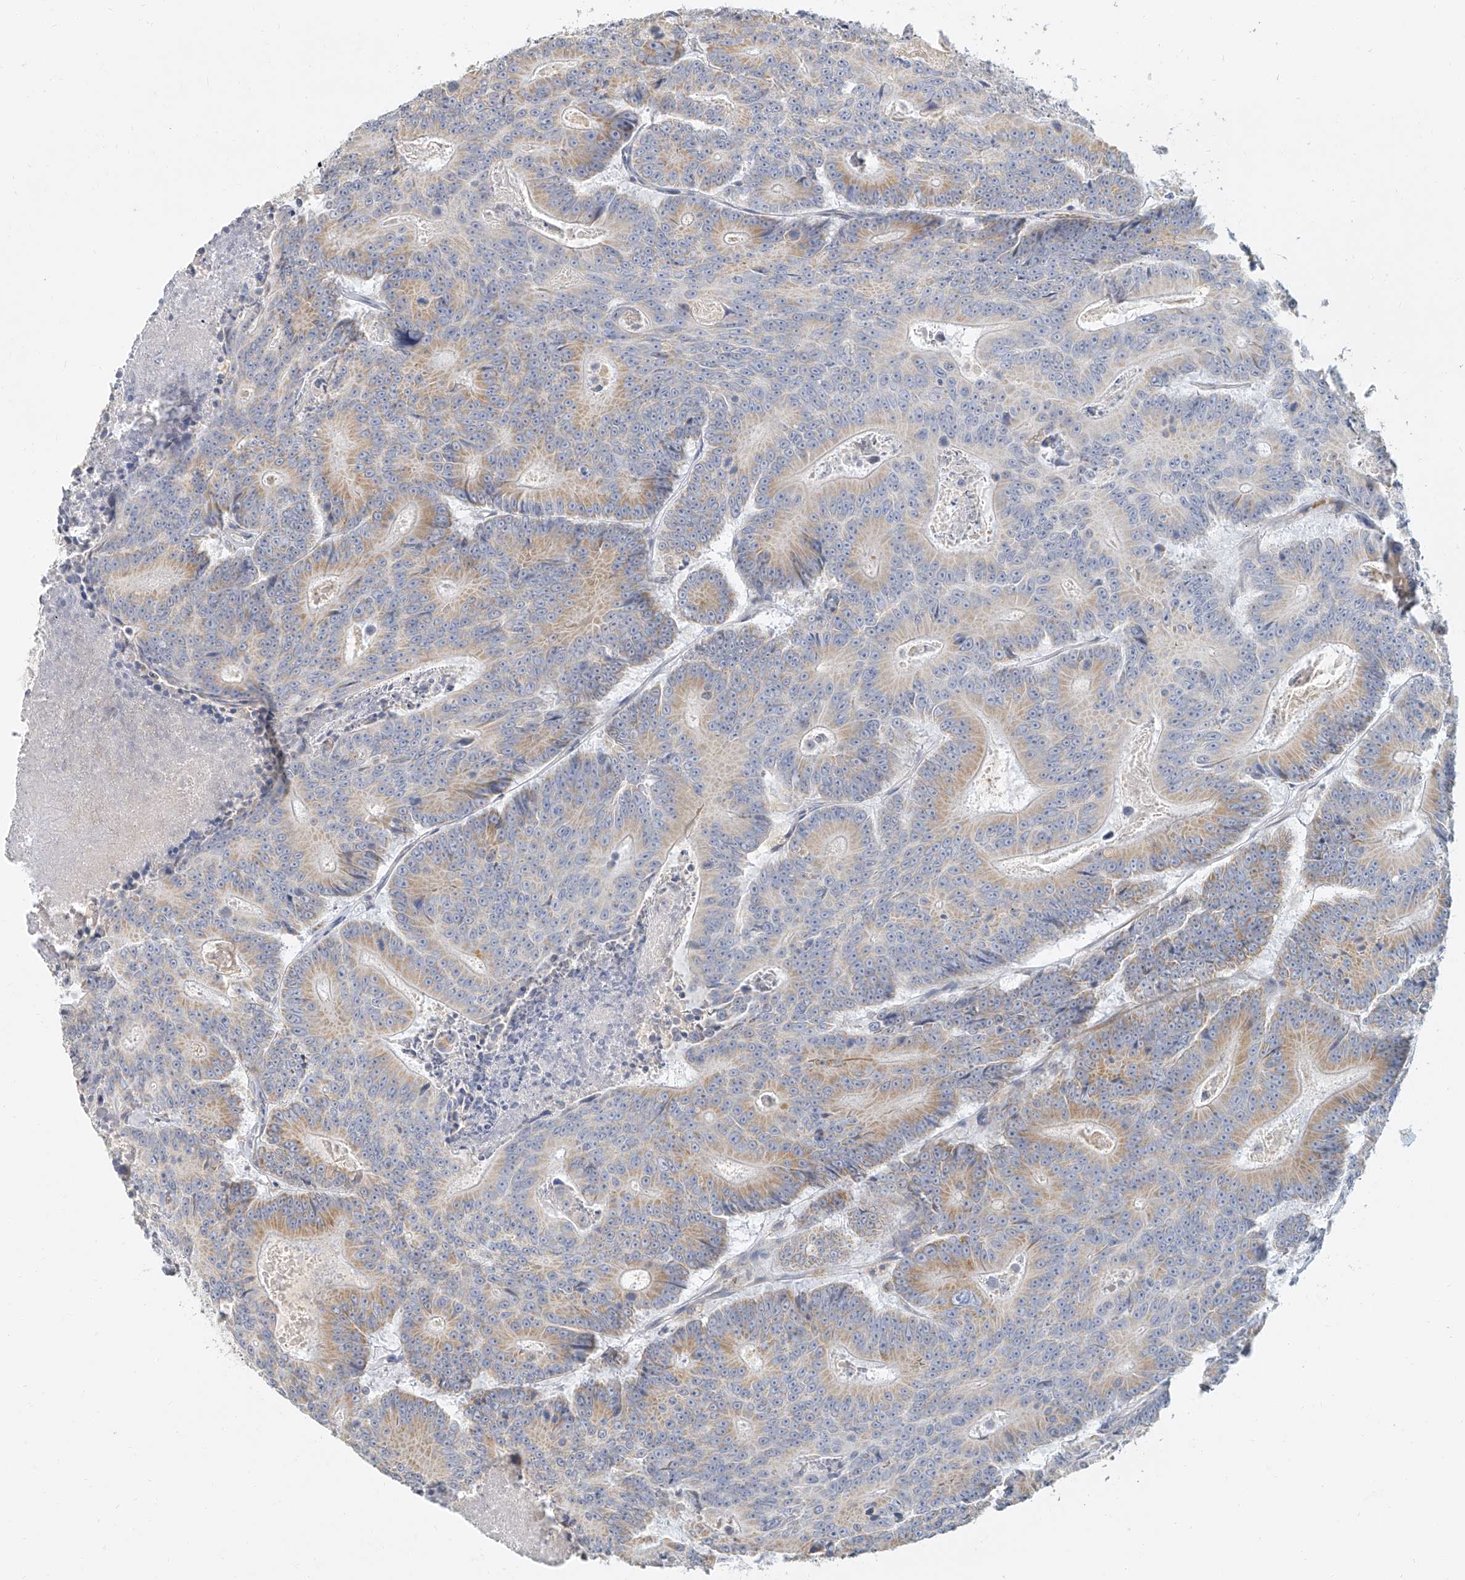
{"staining": {"intensity": "moderate", "quantity": "25%-75%", "location": "cytoplasmic/membranous"}, "tissue": "colorectal cancer", "cell_type": "Tumor cells", "image_type": "cancer", "snomed": [{"axis": "morphology", "description": "Adenocarcinoma, NOS"}, {"axis": "topography", "description": "Colon"}], "caption": "Immunohistochemical staining of human colorectal cancer shows moderate cytoplasmic/membranous protein staining in about 25%-75% of tumor cells. (IHC, brightfield microscopy, high magnification).", "gene": "CXorf58", "patient": {"sex": "male", "age": 83}}